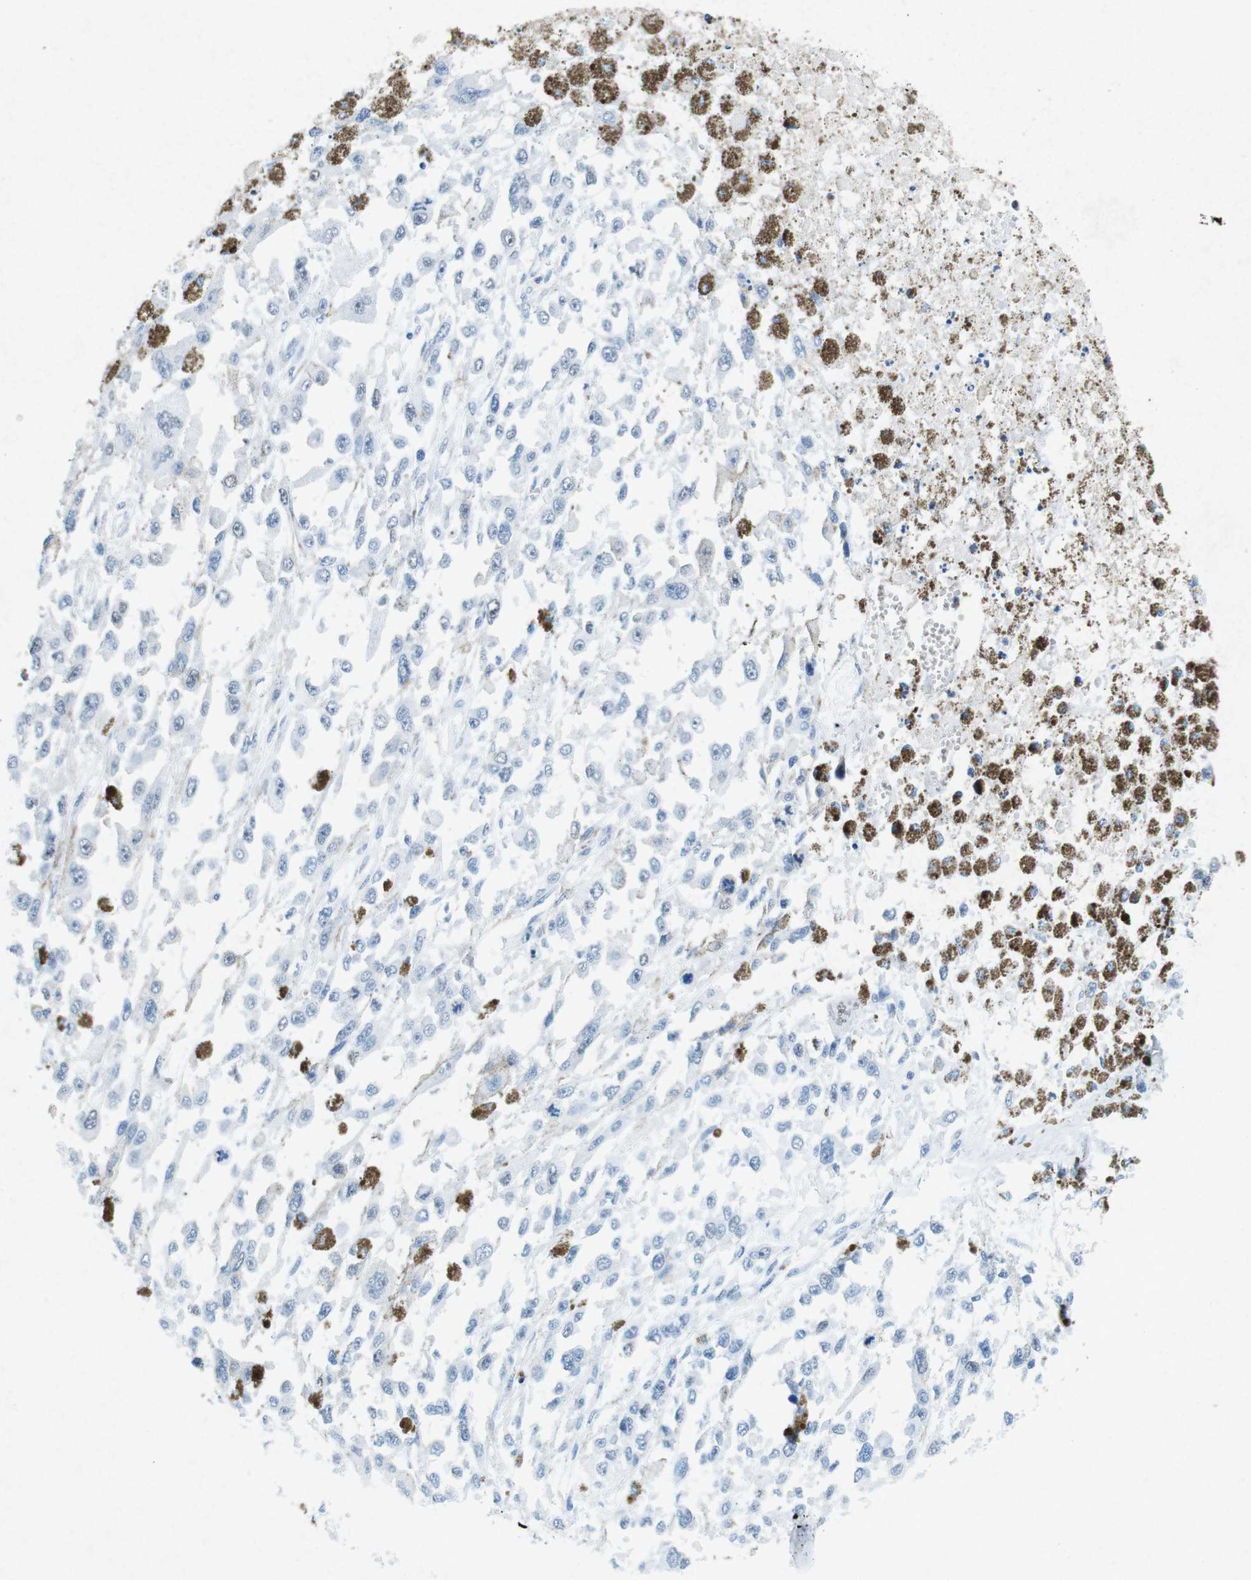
{"staining": {"intensity": "negative", "quantity": "none", "location": "none"}, "tissue": "melanoma", "cell_type": "Tumor cells", "image_type": "cancer", "snomed": [{"axis": "morphology", "description": "Malignant melanoma, Metastatic site"}, {"axis": "topography", "description": "Lymph node"}], "caption": "DAB (3,3'-diaminobenzidine) immunohistochemical staining of human malignant melanoma (metastatic site) reveals no significant expression in tumor cells. (DAB immunohistochemistry with hematoxylin counter stain).", "gene": "CTAG1B", "patient": {"sex": "male", "age": 59}}